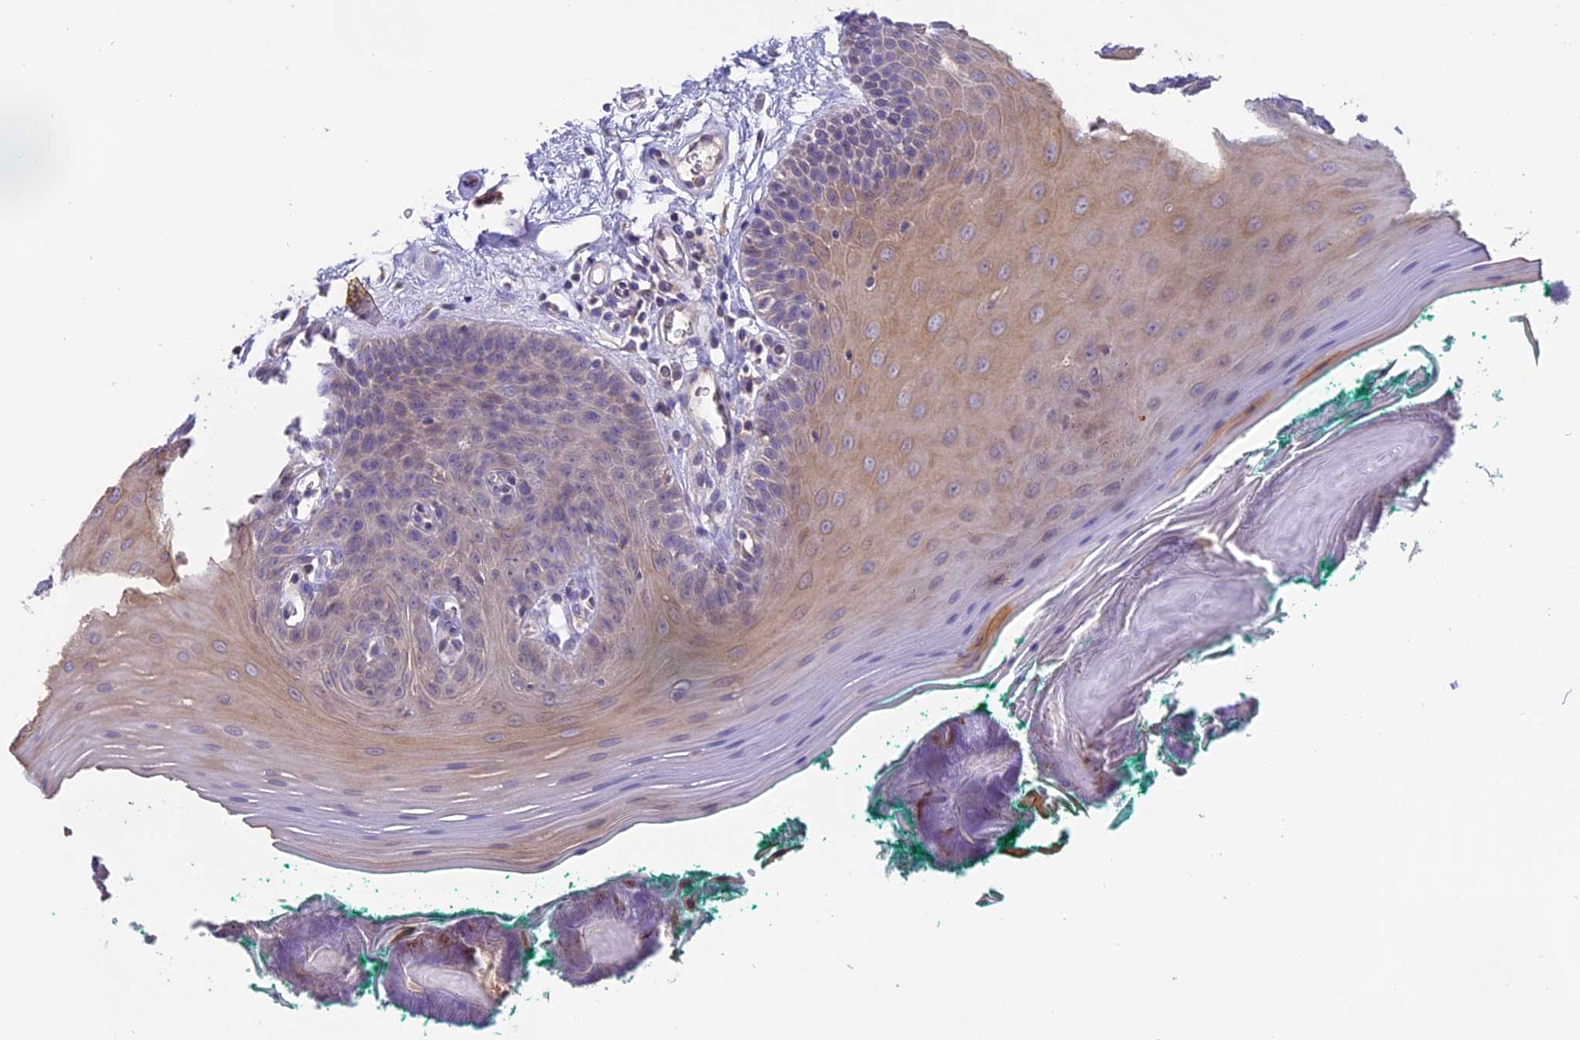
{"staining": {"intensity": "moderate", "quantity": "25%-75%", "location": "cytoplasmic/membranous"}, "tissue": "oral mucosa", "cell_type": "Squamous epithelial cells", "image_type": "normal", "snomed": [{"axis": "morphology", "description": "Normal tissue, NOS"}, {"axis": "topography", "description": "Skeletal muscle"}, {"axis": "topography", "description": "Oral tissue"}], "caption": "This is an image of immunohistochemistry (IHC) staining of unremarkable oral mucosa, which shows moderate positivity in the cytoplasmic/membranous of squamous epithelial cells.", "gene": "MEMO1", "patient": {"sex": "male", "age": 58}}